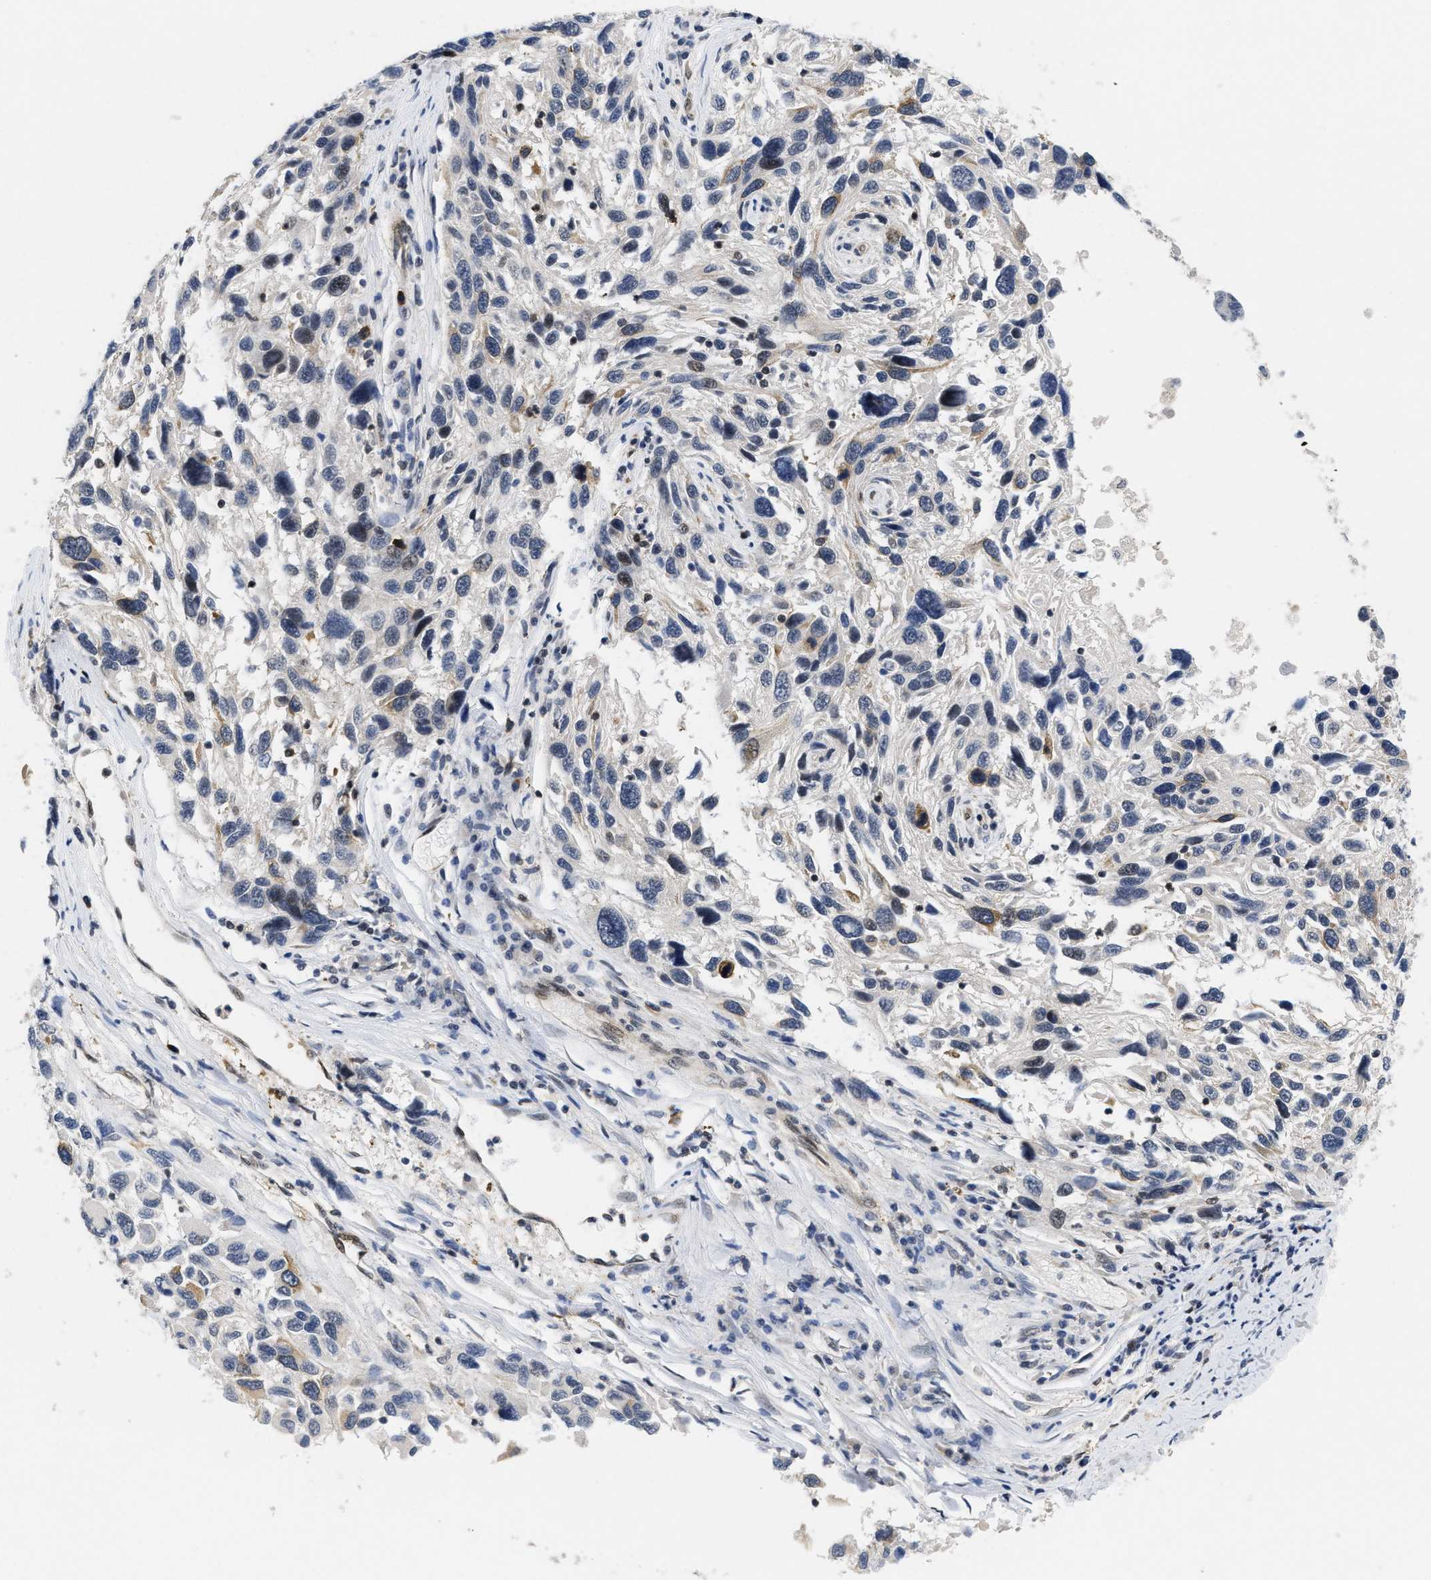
{"staining": {"intensity": "moderate", "quantity": "25%-75%", "location": "cytoplasmic/membranous"}, "tissue": "melanoma", "cell_type": "Tumor cells", "image_type": "cancer", "snomed": [{"axis": "morphology", "description": "Malignant melanoma, NOS"}, {"axis": "topography", "description": "Skin"}], "caption": "A brown stain shows moderate cytoplasmic/membranous positivity of a protein in malignant melanoma tumor cells.", "gene": "HIF1A", "patient": {"sex": "male", "age": 53}}